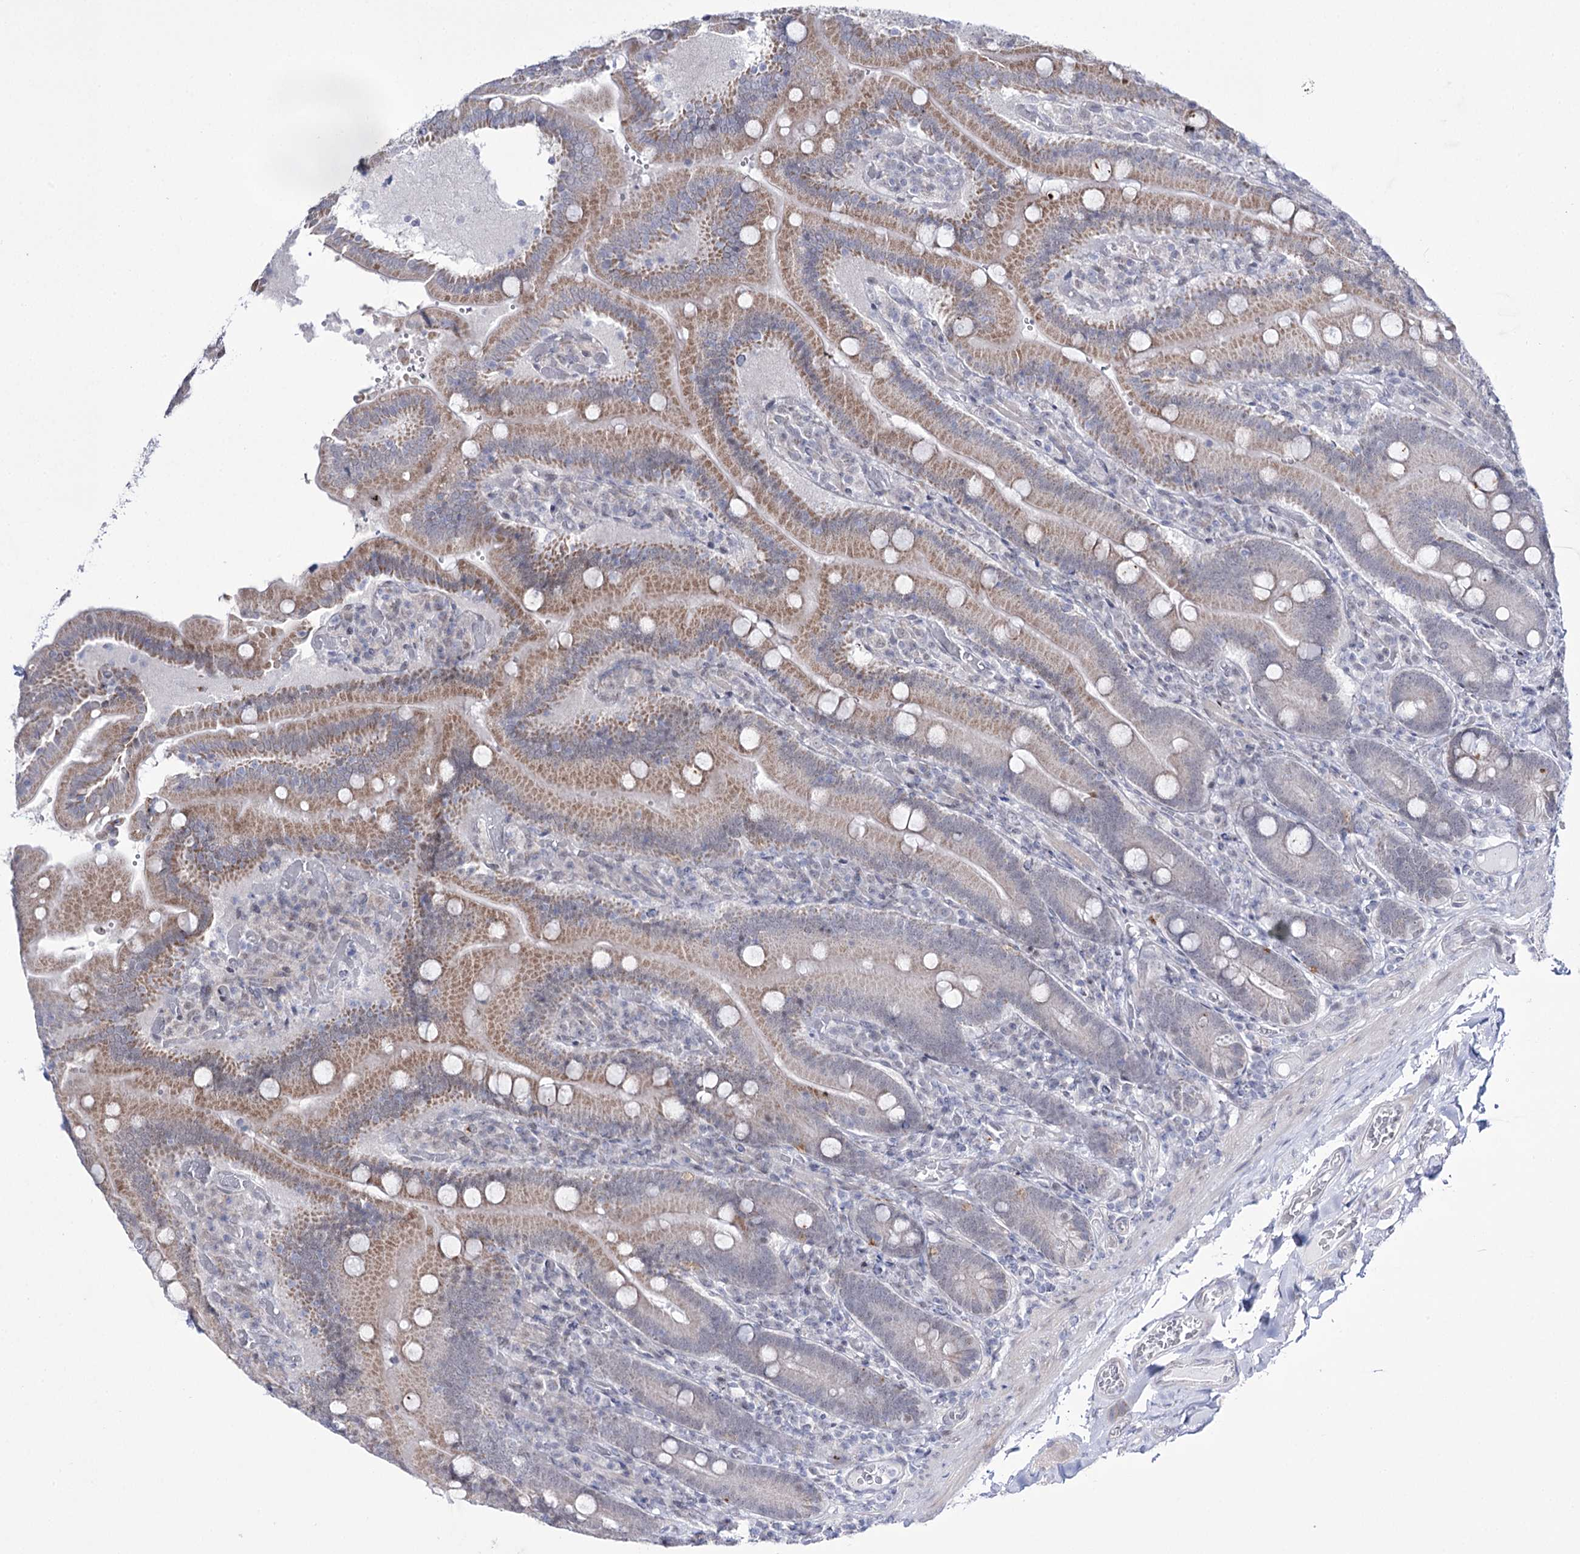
{"staining": {"intensity": "moderate", "quantity": "25%-75%", "location": "cytoplasmic/membranous"}, "tissue": "duodenum", "cell_type": "Glandular cells", "image_type": "normal", "snomed": [{"axis": "morphology", "description": "Normal tissue, NOS"}, {"axis": "topography", "description": "Duodenum"}], "caption": "Immunohistochemistry (IHC) of normal duodenum reveals medium levels of moderate cytoplasmic/membranous positivity in about 25%-75% of glandular cells. (Brightfield microscopy of DAB IHC at high magnification).", "gene": "RBM15B", "patient": {"sex": "female", "age": 62}}